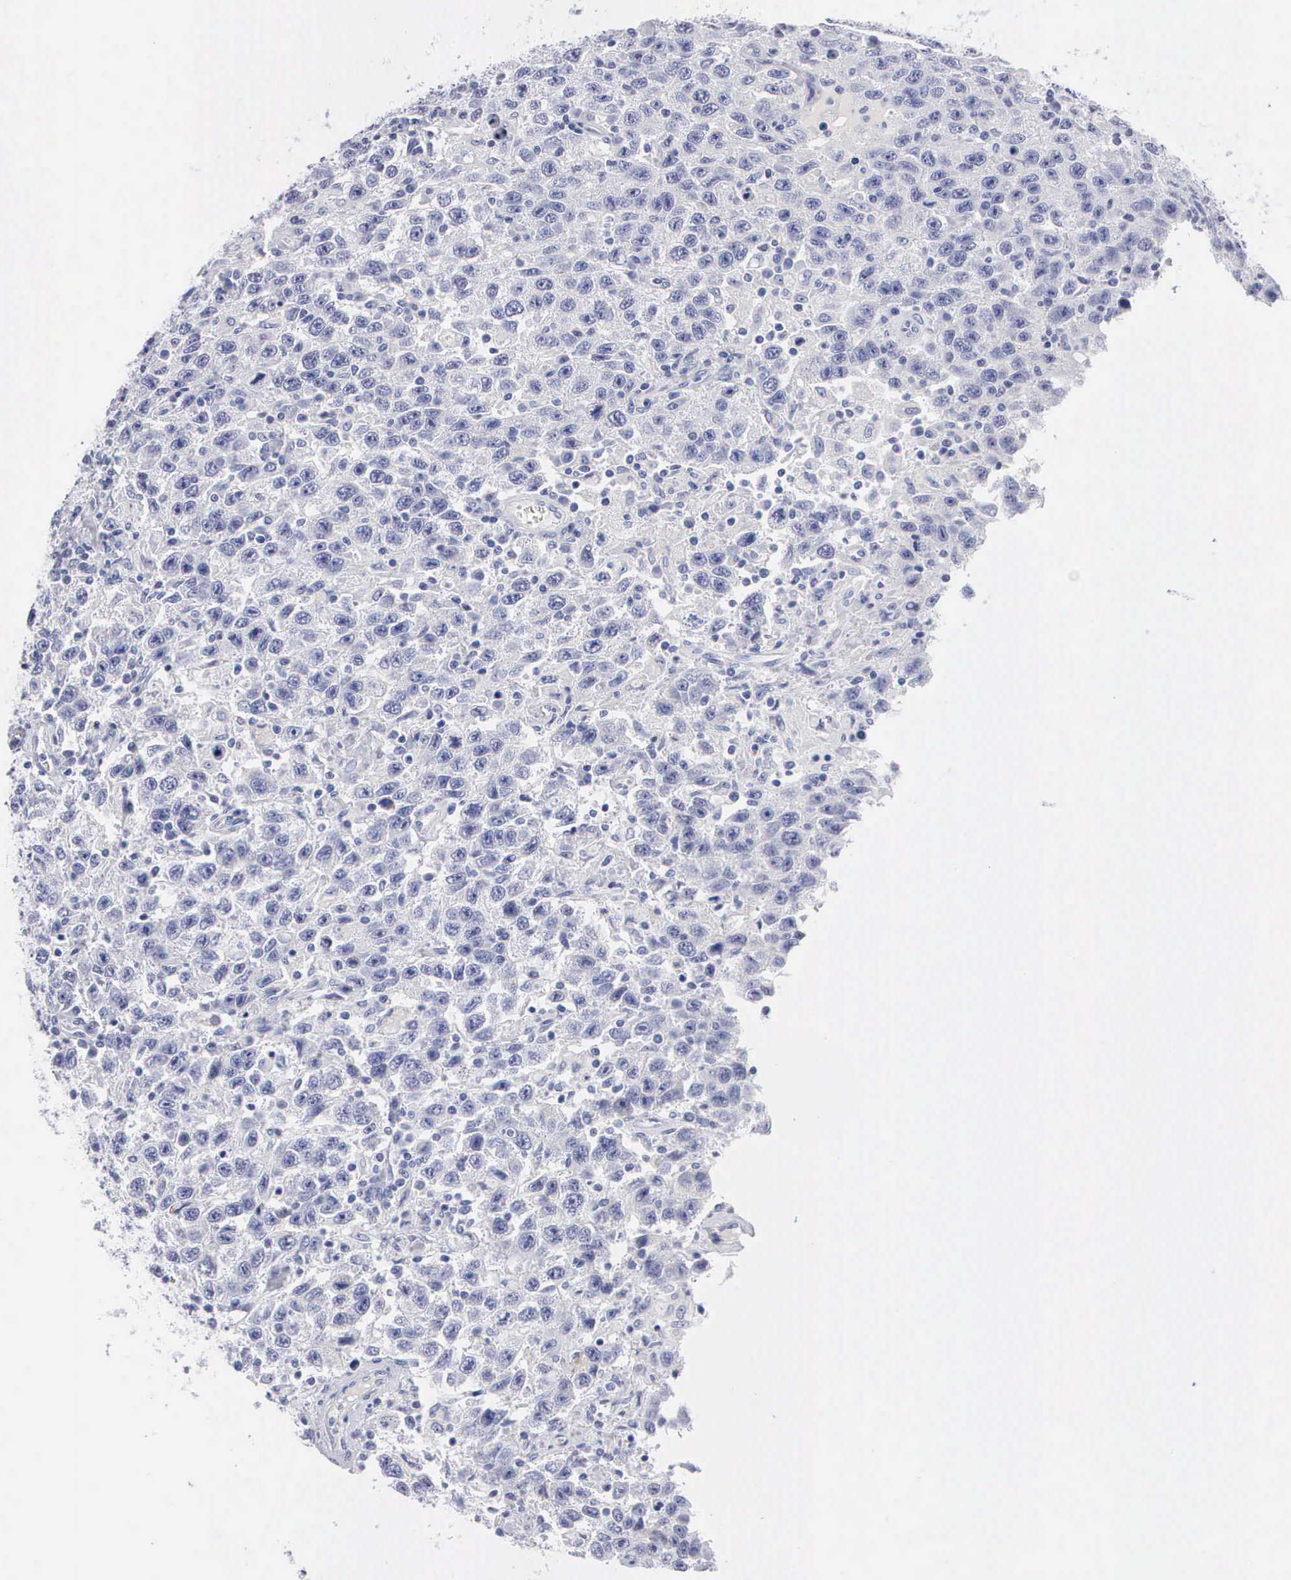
{"staining": {"intensity": "negative", "quantity": "none", "location": "none"}, "tissue": "testis cancer", "cell_type": "Tumor cells", "image_type": "cancer", "snomed": [{"axis": "morphology", "description": "Seminoma, NOS"}, {"axis": "topography", "description": "Testis"}], "caption": "This photomicrograph is of testis cancer stained with immunohistochemistry to label a protein in brown with the nuclei are counter-stained blue. There is no staining in tumor cells. Nuclei are stained in blue.", "gene": "CYP19A1", "patient": {"sex": "male", "age": 41}}